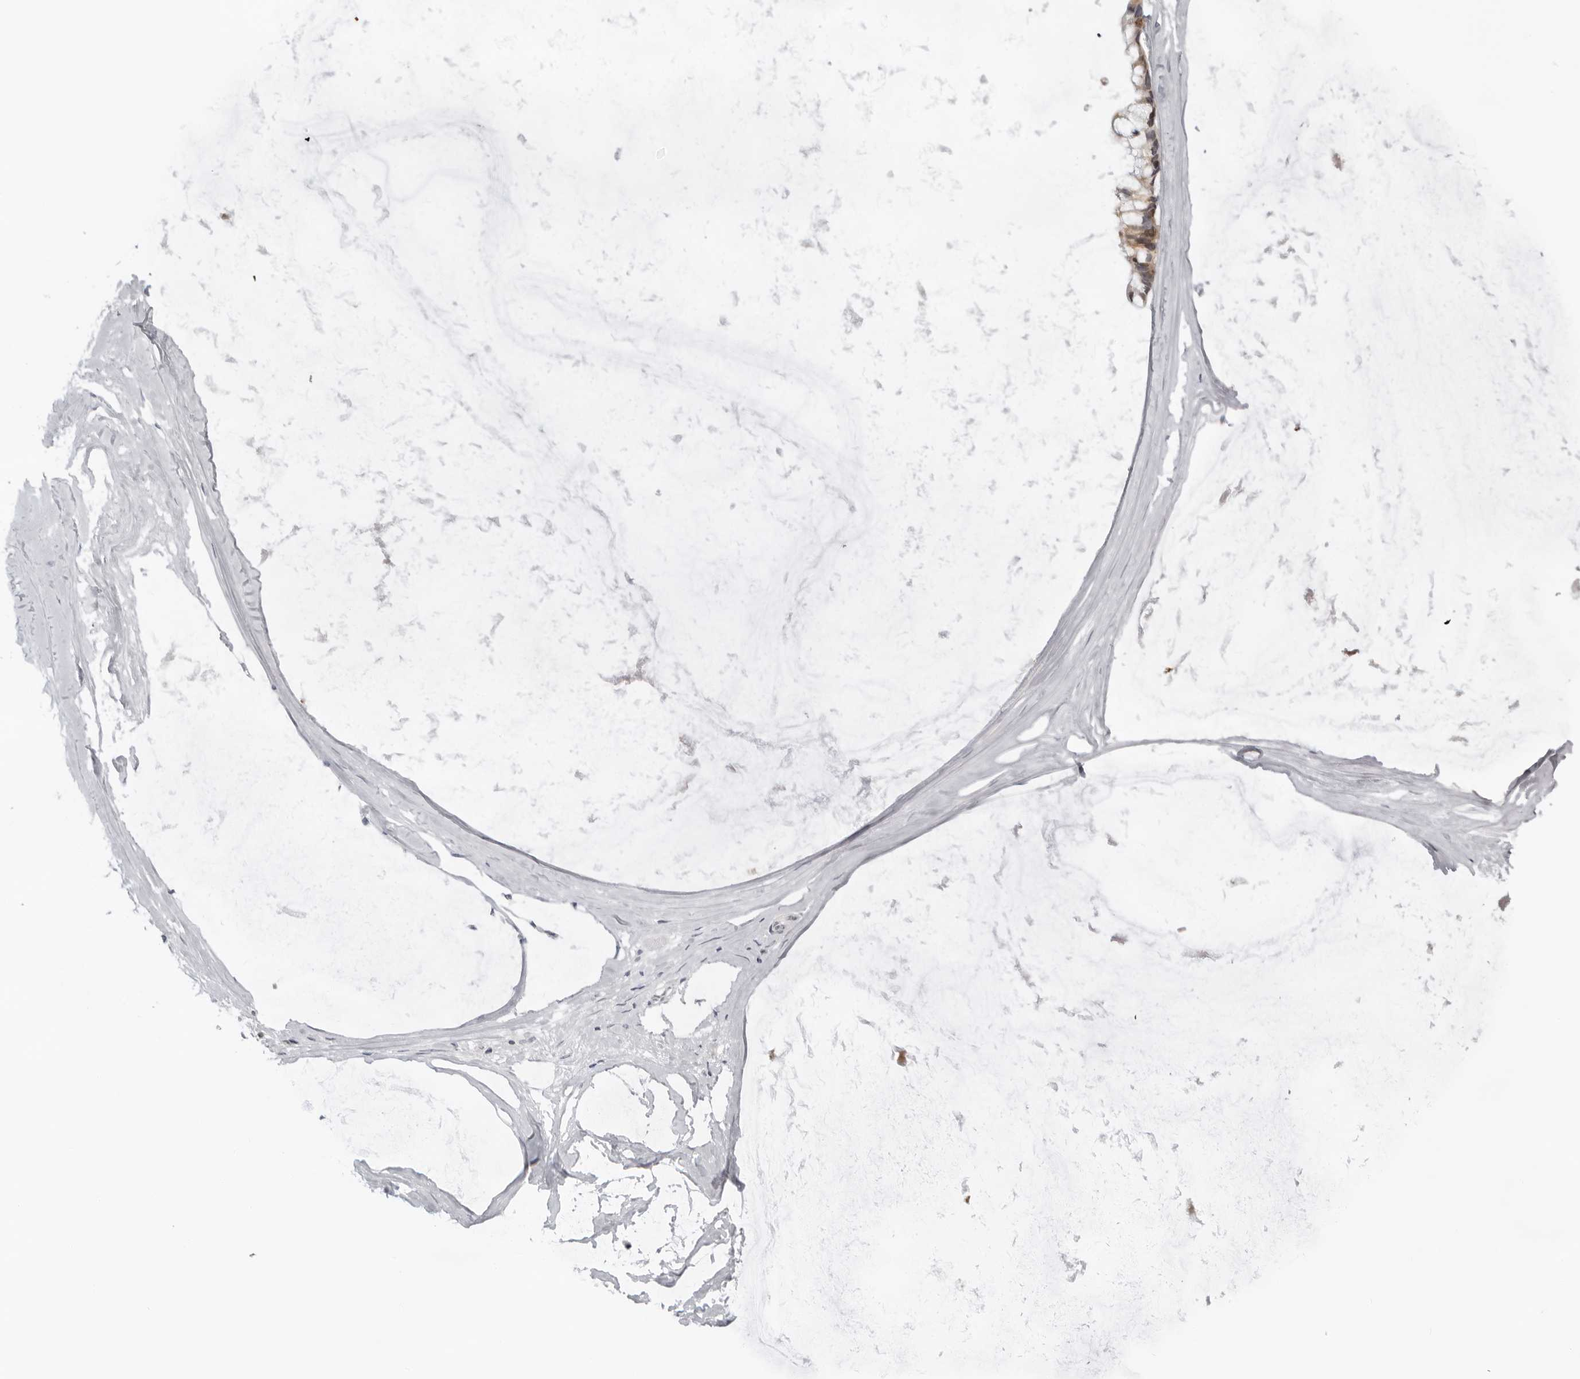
{"staining": {"intensity": "weak", "quantity": "<25%", "location": "cytoplasmic/membranous,nuclear"}, "tissue": "ovarian cancer", "cell_type": "Tumor cells", "image_type": "cancer", "snomed": [{"axis": "morphology", "description": "Cystadenocarcinoma, mucinous, NOS"}, {"axis": "topography", "description": "Ovary"}], "caption": "Protein analysis of ovarian mucinous cystadenocarcinoma displays no significant expression in tumor cells.", "gene": "ACP6", "patient": {"sex": "female", "age": 39}}